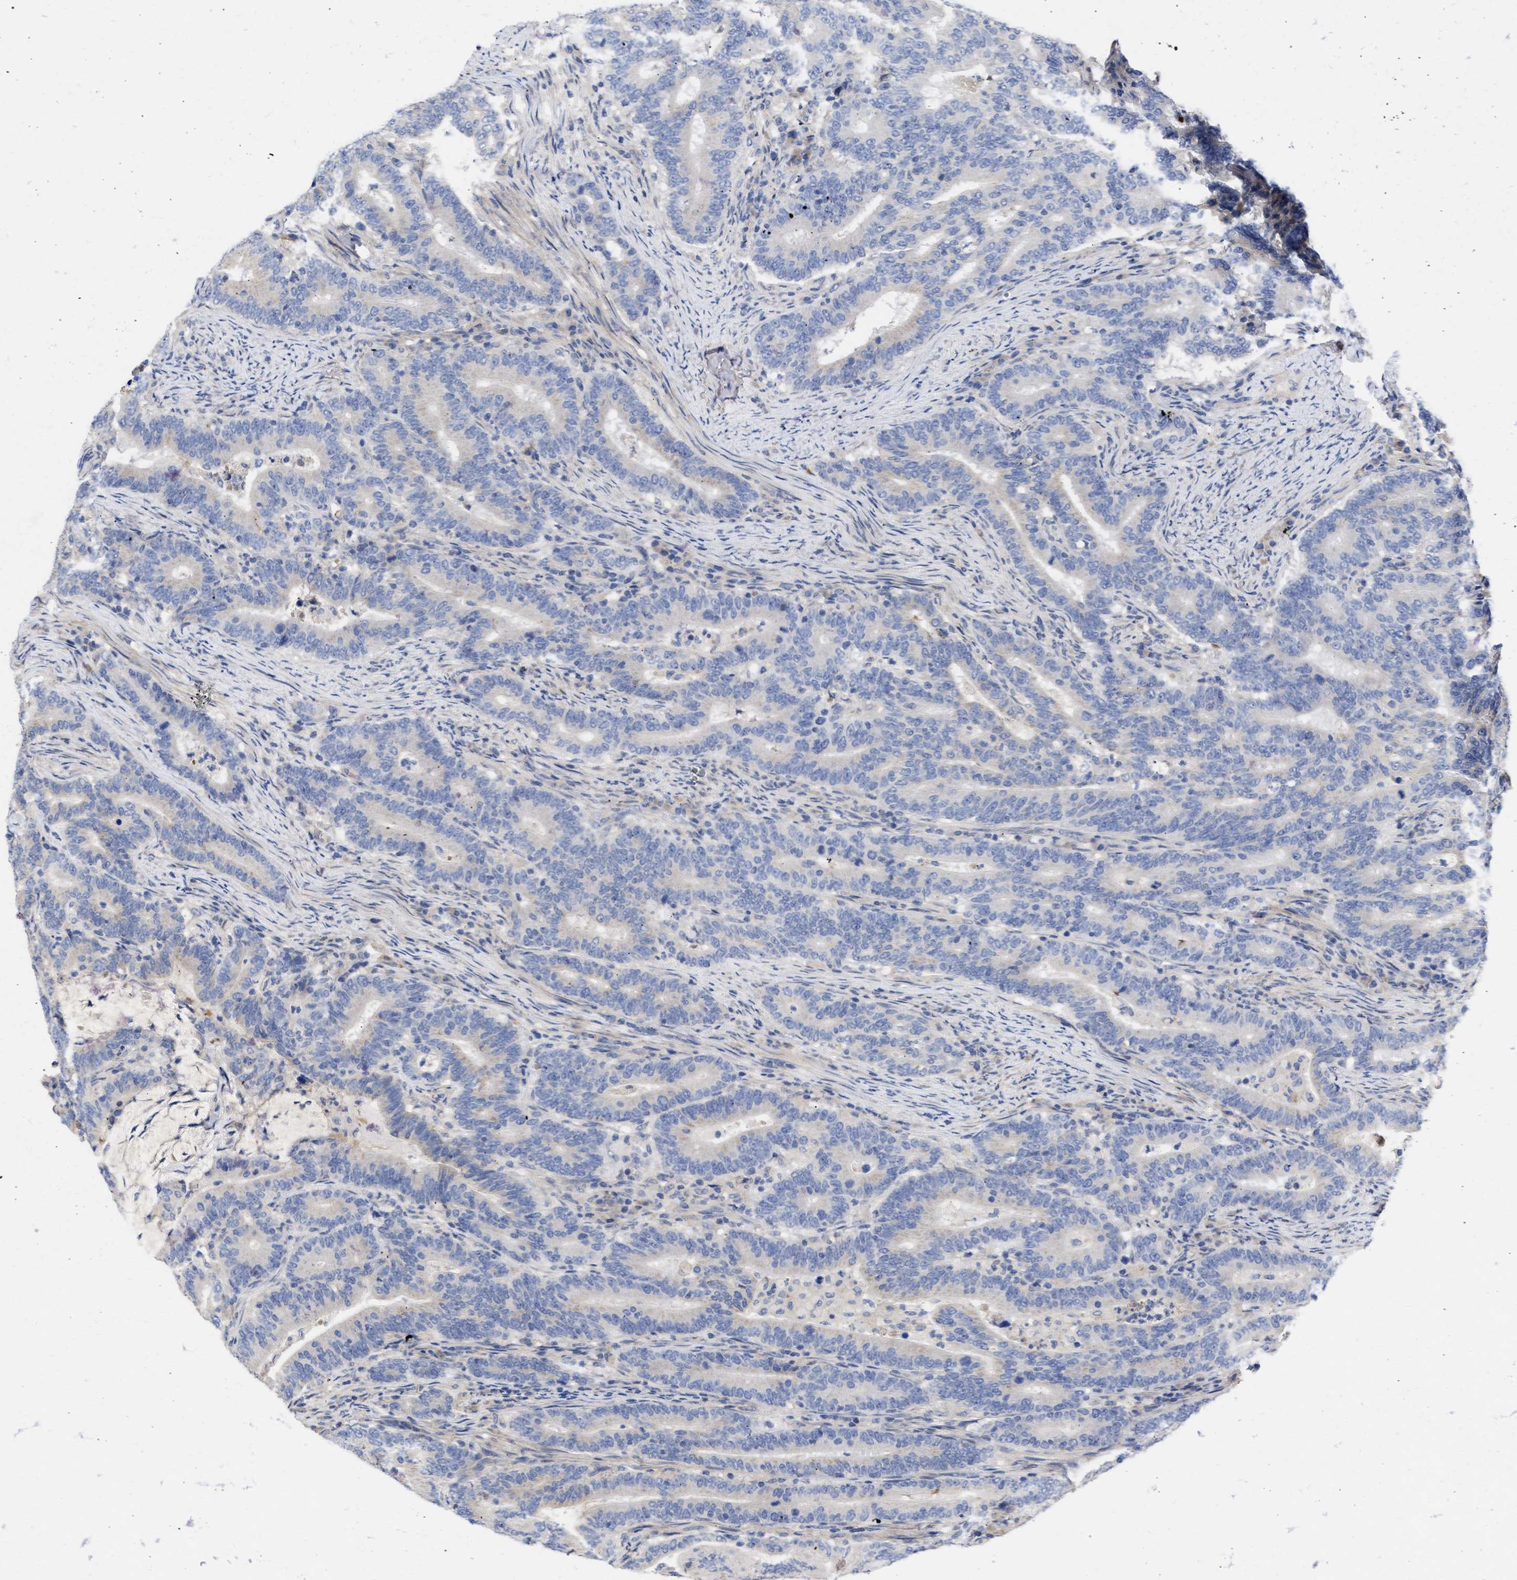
{"staining": {"intensity": "negative", "quantity": "none", "location": "none"}, "tissue": "colorectal cancer", "cell_type": "Tumor cells", "image_type": "cancer", "snomed": [{"axis": "morphology", "description": "Adenocarcinoma, NOS"}, {"axis": "topography", "description": "Colon"}], "caption": "DAB immunohistochemical staining of human adenocarcinoma (colorectal) reveals no significant positivity in tumor cells.", "gene": "ARHGEF4", "patient": {"sex": "female", "age": 66}}